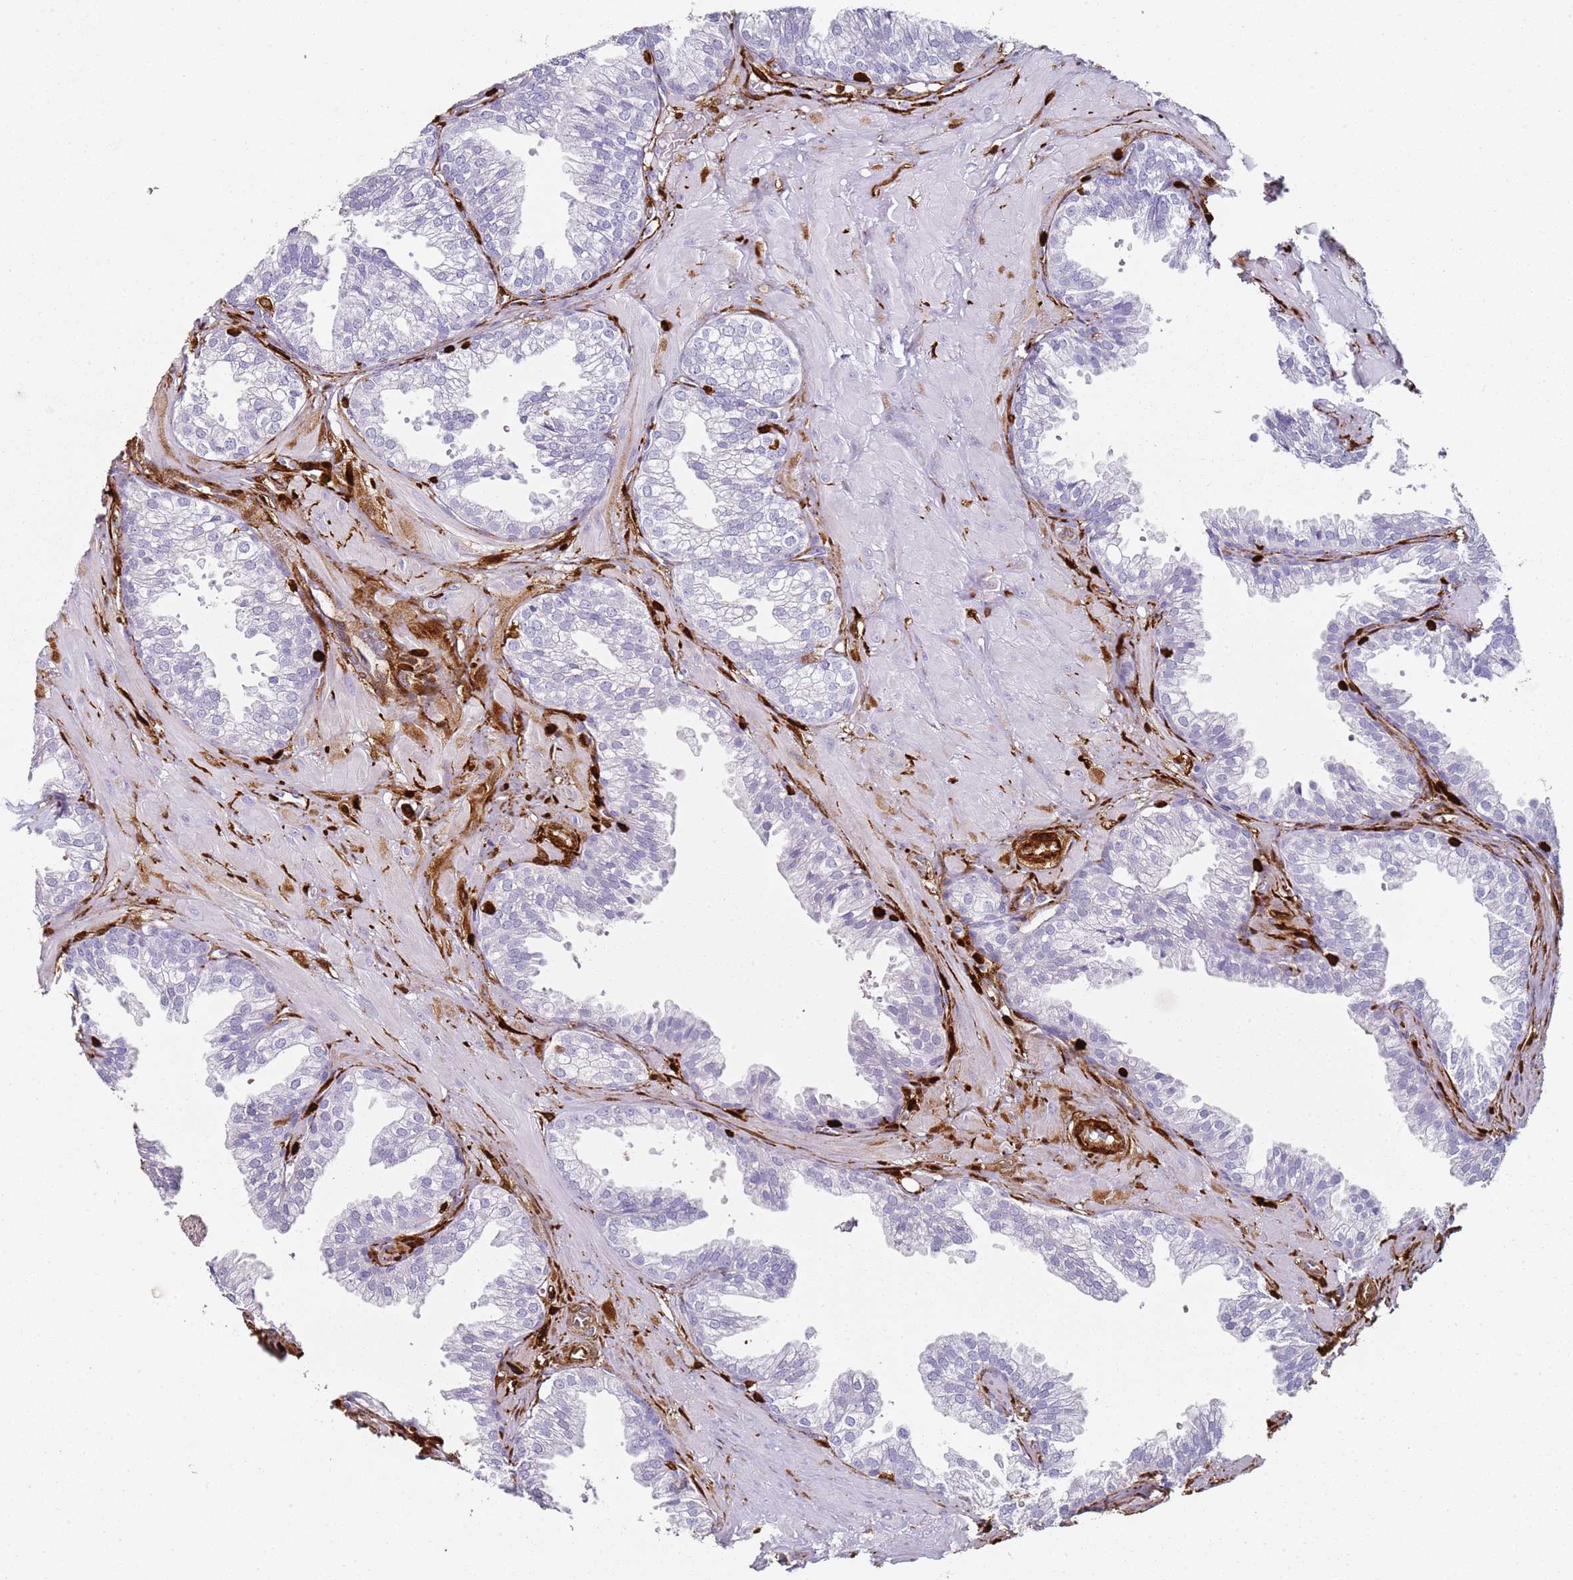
{"staining": {"intensity": "negative", "quantity": "none", "location": "none"}, "tissue": "prostate", "cell_type": "Glandular cells", "image_type": "normal", "snomed": [{"axis": "morphology", "description": "Normal tissue, NOS"}, {"axis": "topography", "description": "Prostate"}, {"axis": "topography", "description": "Peripheral nerve tissue"}], "caption": "A high-resolution micrograph shows immunohistochemistry staining of normal prostate, which displays no significant positivity in glandular cells. (DAB (3,3'-diaminobenzidine) IHC with hematoxylin counter stain).", "gene": "S100A4", "patient": {"sex": "male", "age": 55}}